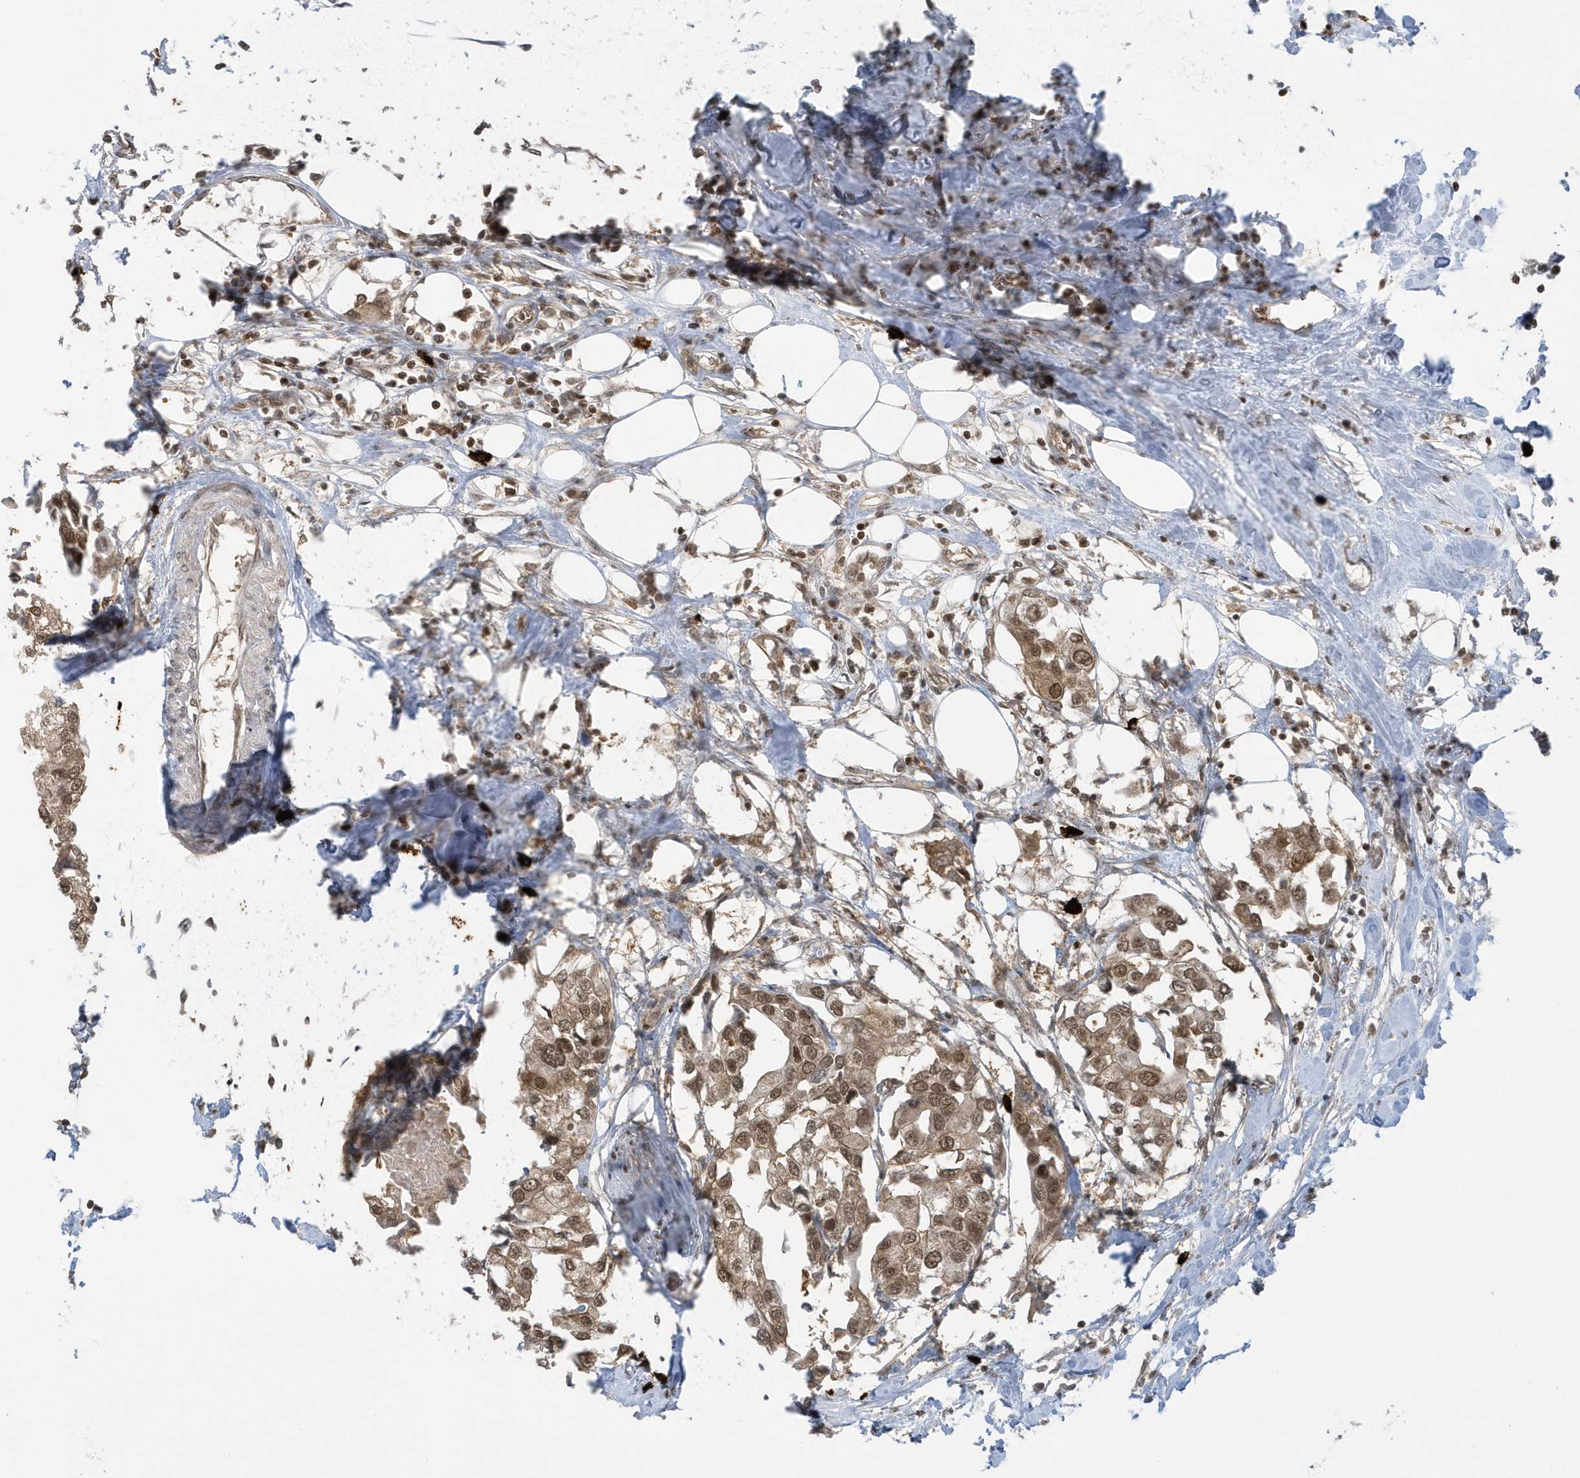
{"staining": {"intensity": "moderate", "quantity": ">75%", "location": "nuclear"}, "tissue": "urothelial cancer", "cell_type": "Tumor cells", "image_type": "cancer", "snomed": [{"axis": "morphology", "description": "Urothelial carcinoma, High grade"}, {"axis": "topography", "description": "Urinary bladder"}], "caption": "IHC image of neoplastic tissue: human urothelial carcinoma (high-grade) stained using immunohistochemistry (IHC) demonstrates medium levels of moderate protein expression localized specifically in the nuclear of tumor cells, appearing as a nuclear brown color.", "gene": "PPP1R7", "patient": {"sex": "male", "age": 64}}